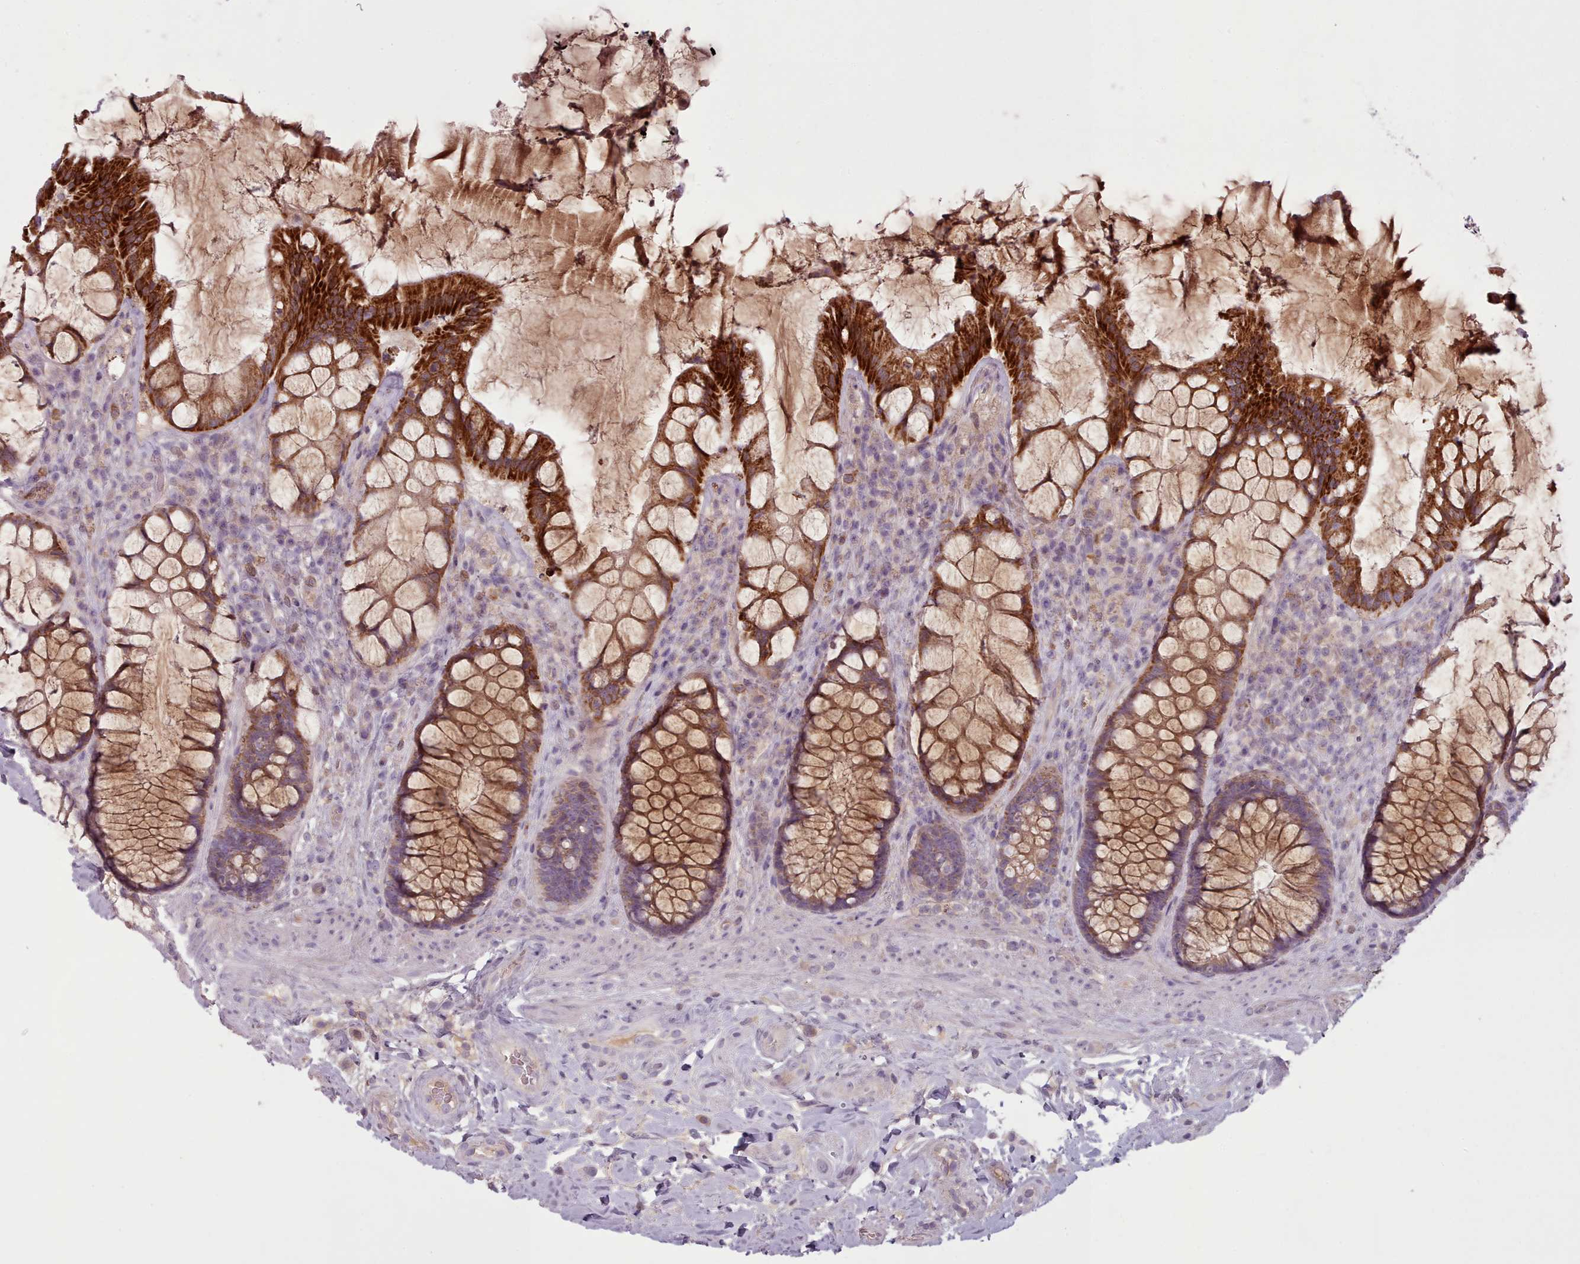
{"staining": {"intensity": "strong", "quantity": ">75%", "location": "cytoplasmic/membranous"}, "tissue": "rectum", "cell_type": "Glandular cells", "image_type": "normal", "snomed": [{"axis": "morphology", "description": "Normal tissue, NOS"}, {"axis": "topography", "description": "Rectum"}], "caption": "Immunohistochemistry (DAB (3,3'-diaminobenzidine)) staining of benign rectum demonstrates strong cytoplasmic/membranous protein positivity in about >75% of glandular cells. (Stains: DAB in brown, nuclei in blue, Microscopy: brightfield microscopy at high magnification).", "gene": "LAPTM5", "patient": {"sex": "female", "age": 58}}